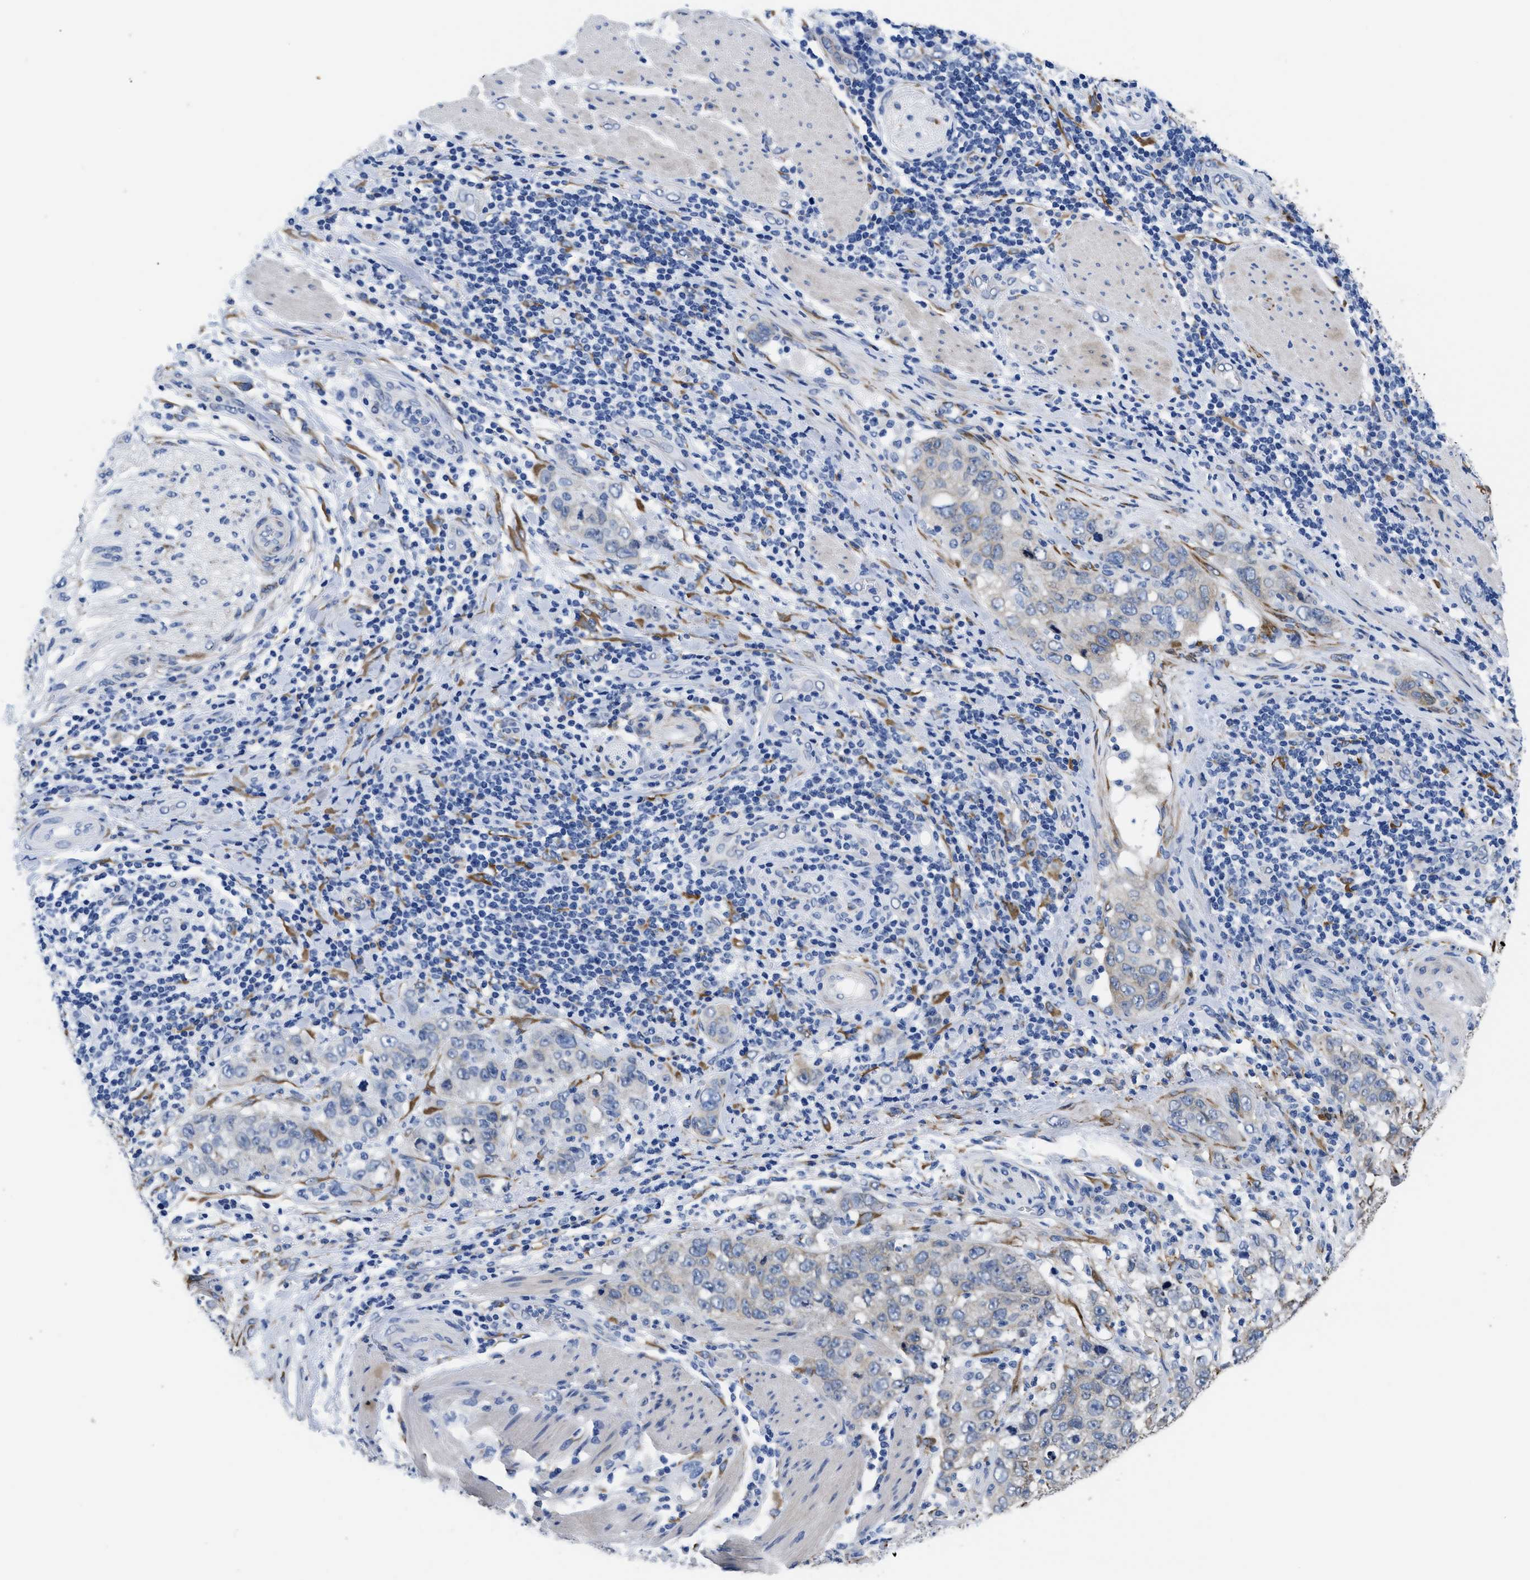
{"staining": {"intensity": "weak", "quantity": "25%-75%", "location": "cytoplasmic/membranous"}, "tissue": "stomach cancer", "cell_type": "Tumor cells", "image_type": "cancer", "snomed": [{"axis": "morphology", "description": "Adenocarcinoma, NOS"}, {"axis": "topography", "description": "Stomach"}], "caption": "Adenocarcinoma (stomach) stained with immunohistochemistry (IHC) shows weak cytoplasmic/membranous positivity in approximately 25%-75% of tumor cells. The staining was performed using DAB, with brown indicating positive protein expression. Nuclei are stained blue with hematoxylin.", "gene": "SQLE", "patient": {"sex": "male", "age": 48}}